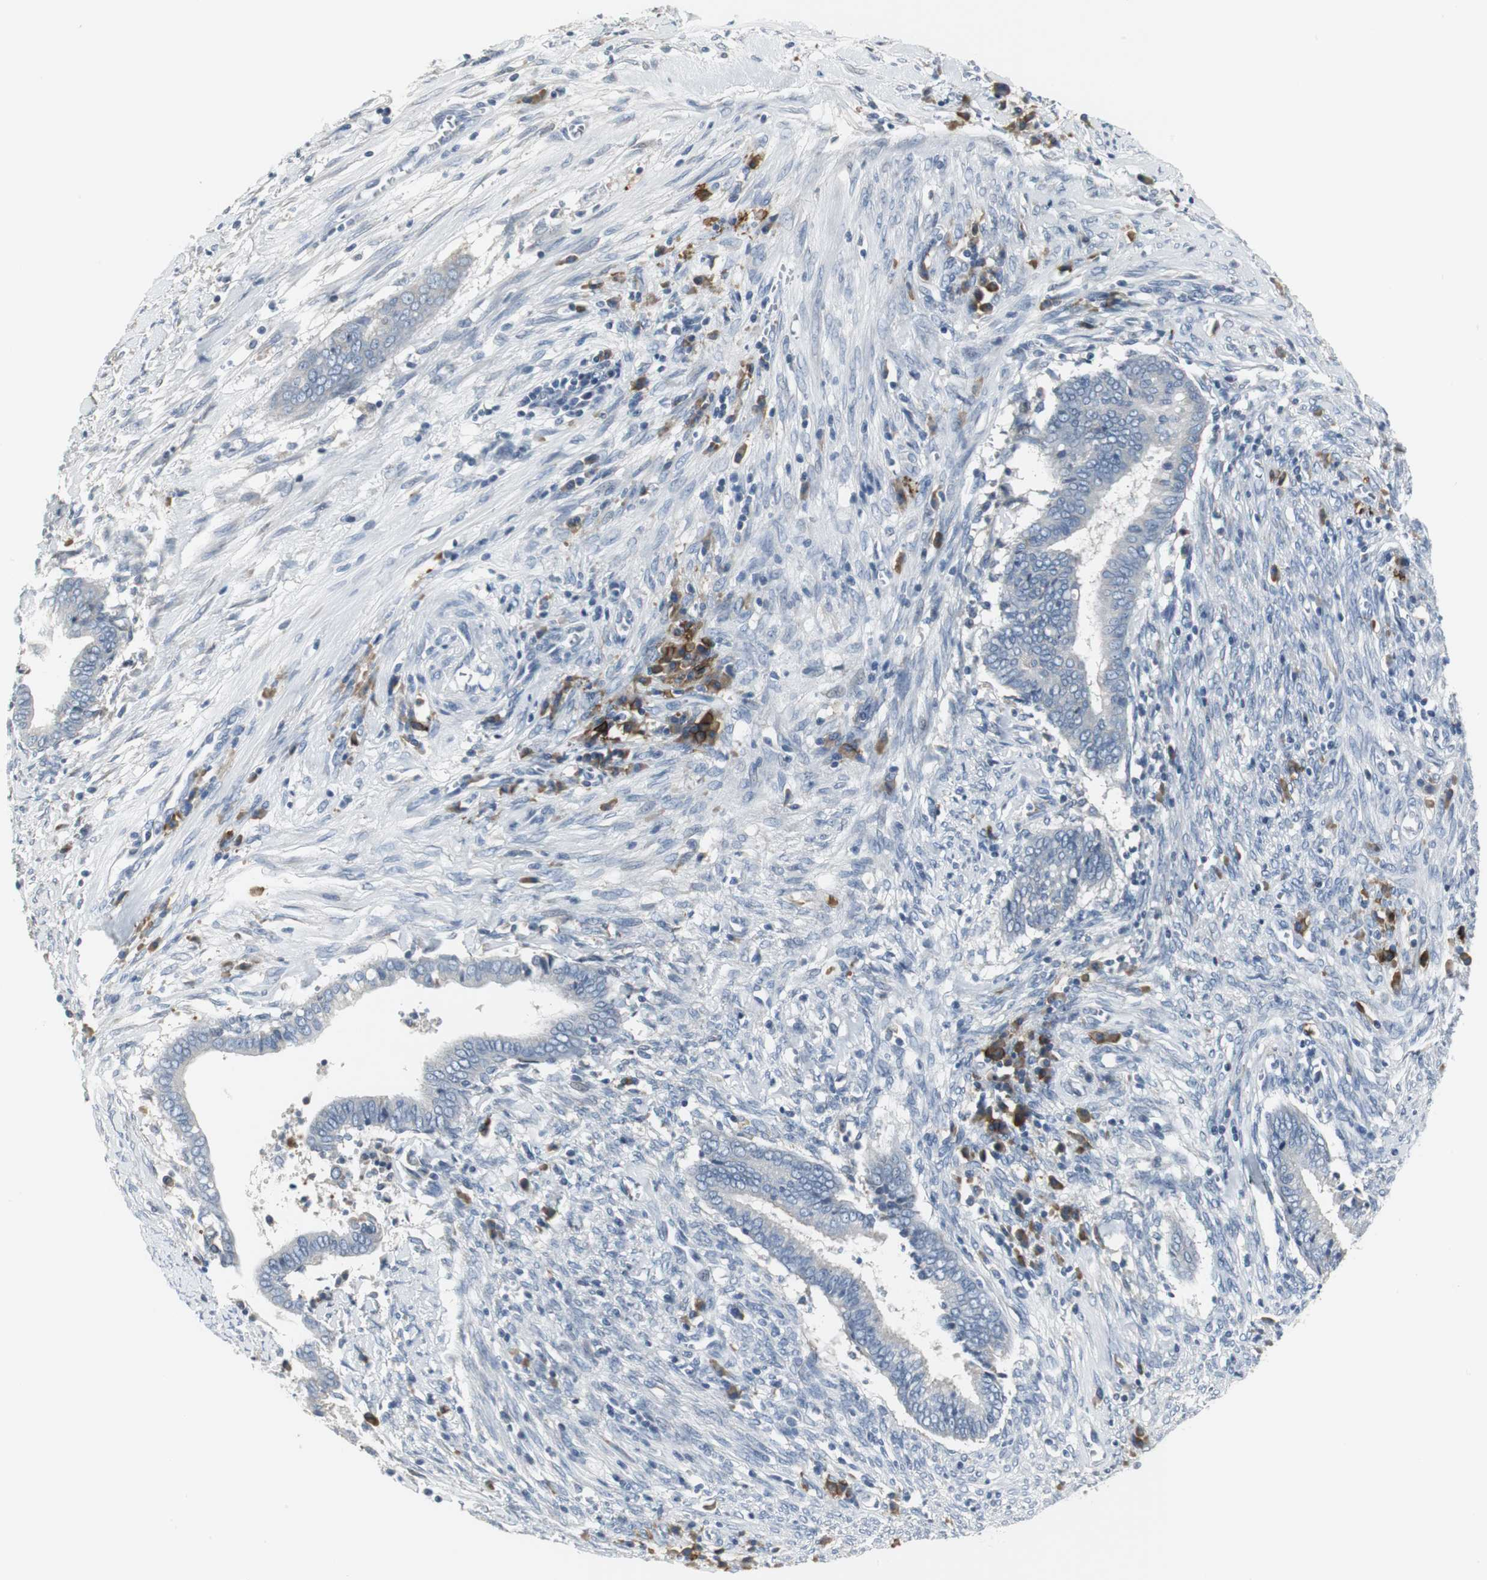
{"staining": {"intensity": "negative", "quantity": "none", "location": "none"}, "tissue": "cervical cancer", "cell_type": "Tumor cells", "image_type": "cancer", "snomed": [{"axis": "morphology", "description": "Adenocarcinoma, NOS"}, {"axis": "topography", "description": "Cervix"}], "caption": "An IHC micrograph of cervical cancer (adenocarcinoma) is shown. There is no staining in tumor cells of cervical cancer (adenocarcinoma). (Brightfield microscopy of DAB (3,3'-diaminobenzidine) IHC at high magnification).", "gene": "SLC2A5", "patient": {"sex": "female", "age": 44}}